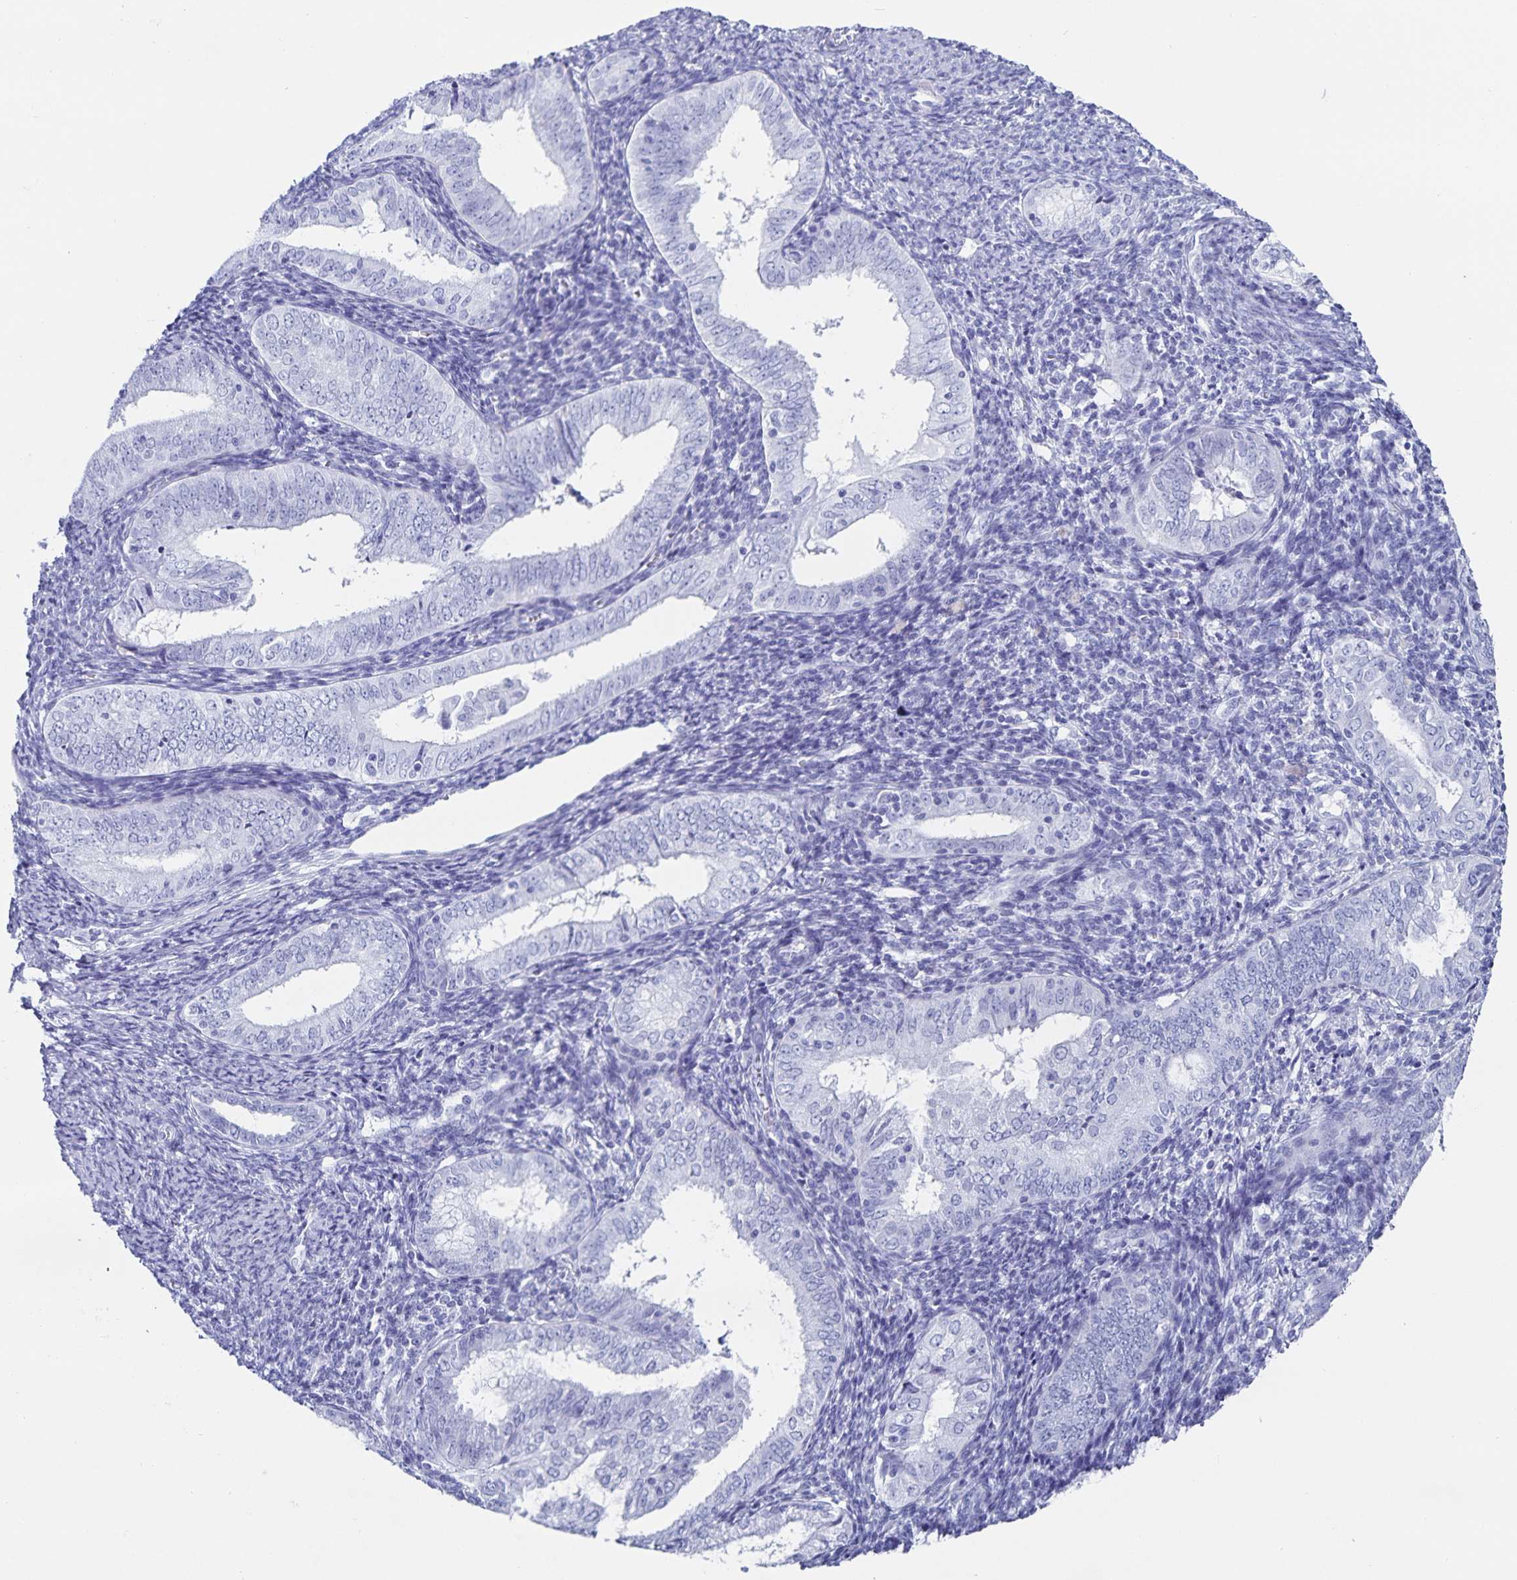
{"staining": {"intensity": "negative", "quantity": "none", "location": "none"}, "tissue": "endometrial cancer", "cell_type": "Tumor cells", "image_type": "cancer", "snomed": [{"axis": "morphology", "description": "Adenocarcinoma, NOS"}, {"axis": "topography", "description": "Endometrium"}], "caption": "Tumor cells are negative for protein expression in human endometrial cancer (adenocarcinoma).", "gene": "C19orf73", "patient": {"sex": "female", "age": 55}}